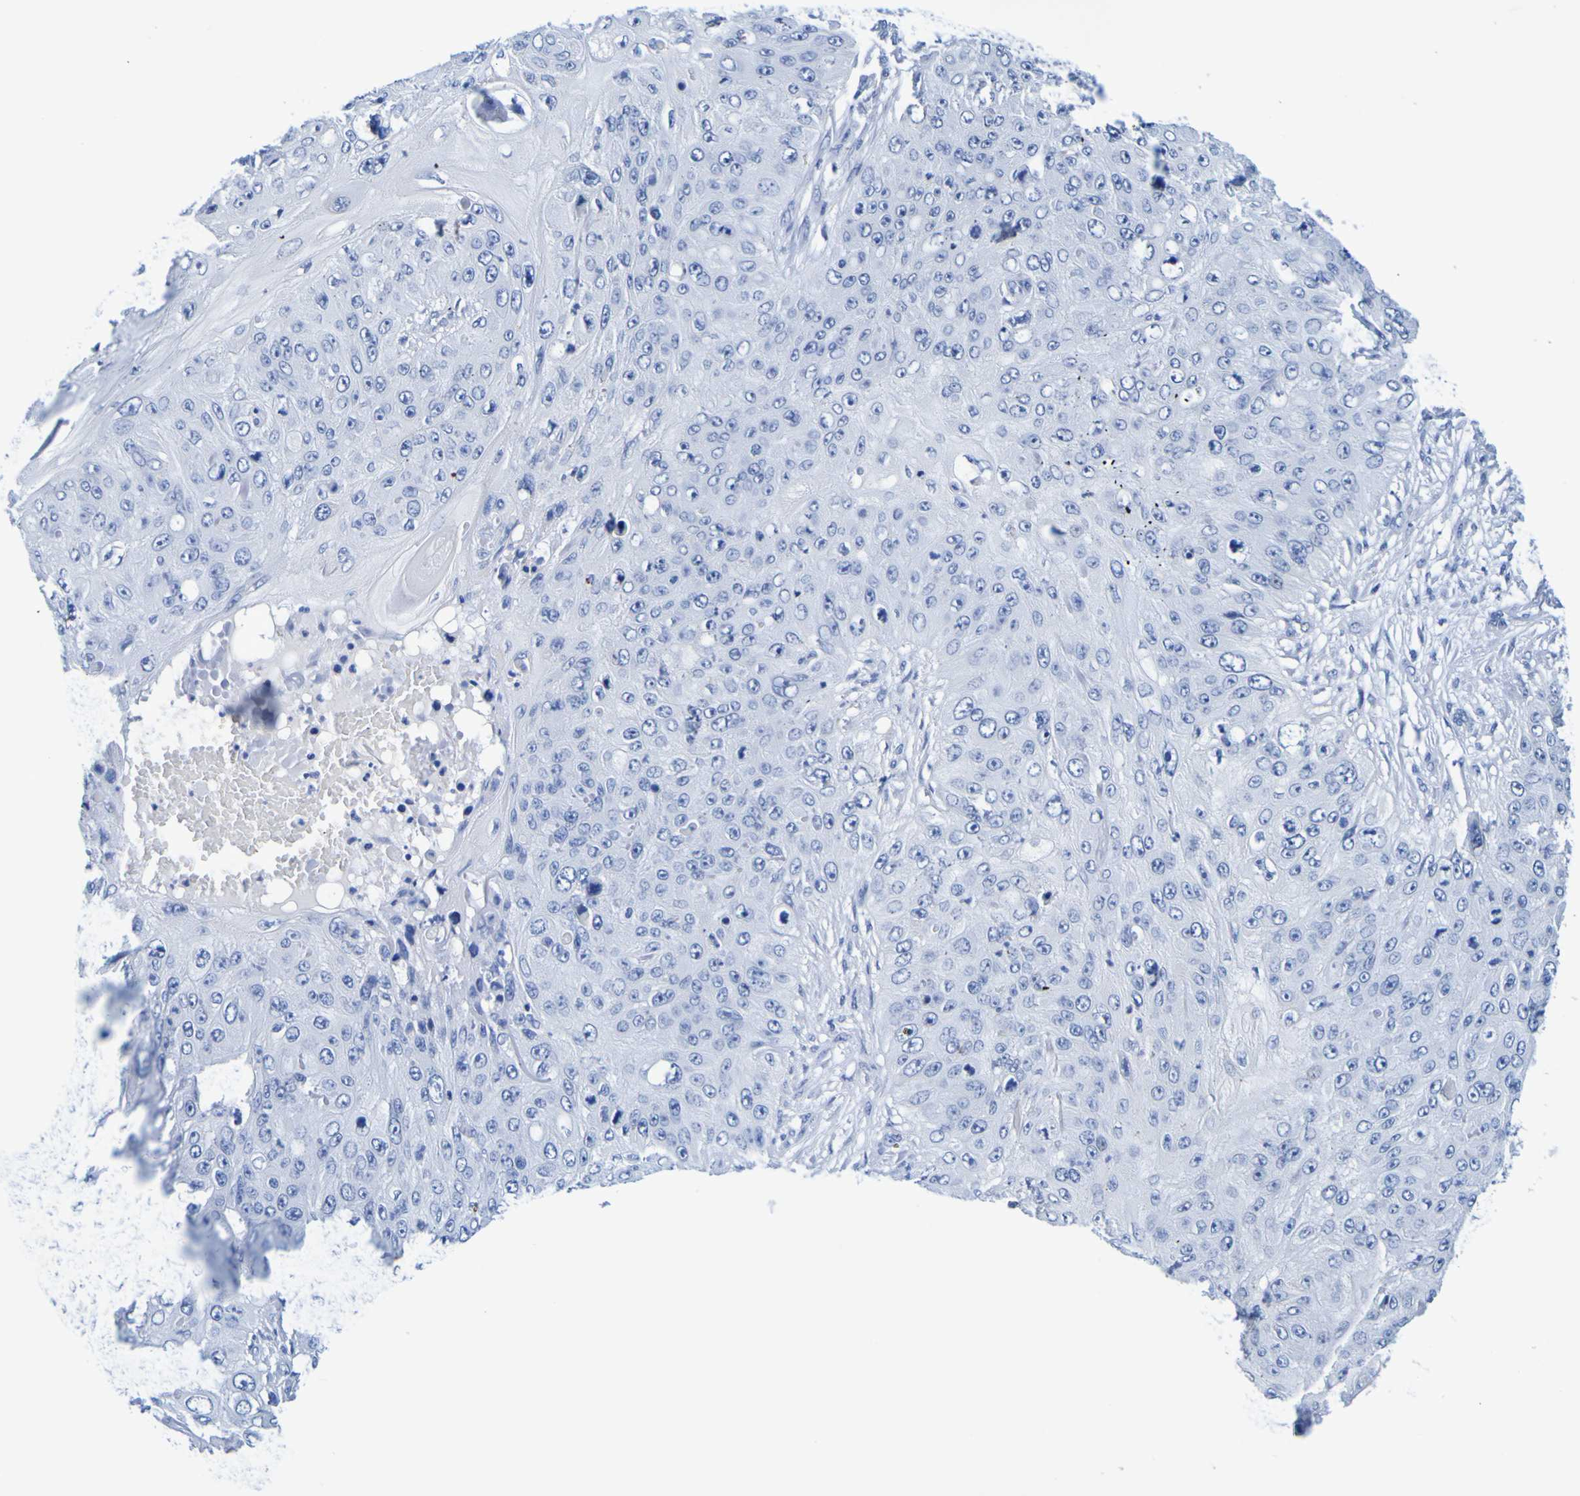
{"staining": {"intensity": "negative", "quantity": "none", "location": "none"}, "tissue": "skin cancer", "cell_type": "Tumor cells", "image_type": "cancer", "snomed": [{"axis": "morphology", "description": "Squamous cell carcinoma, NOS"}, {"axis": "topography", "description": "Skin"}], "caption": "Skin squamous cell carcinoma was stained to show a protein in brown. There is no significant staining in tumor cells.", "gene": "DPEP1", "patient": {"sex": "female", "age": 80}}